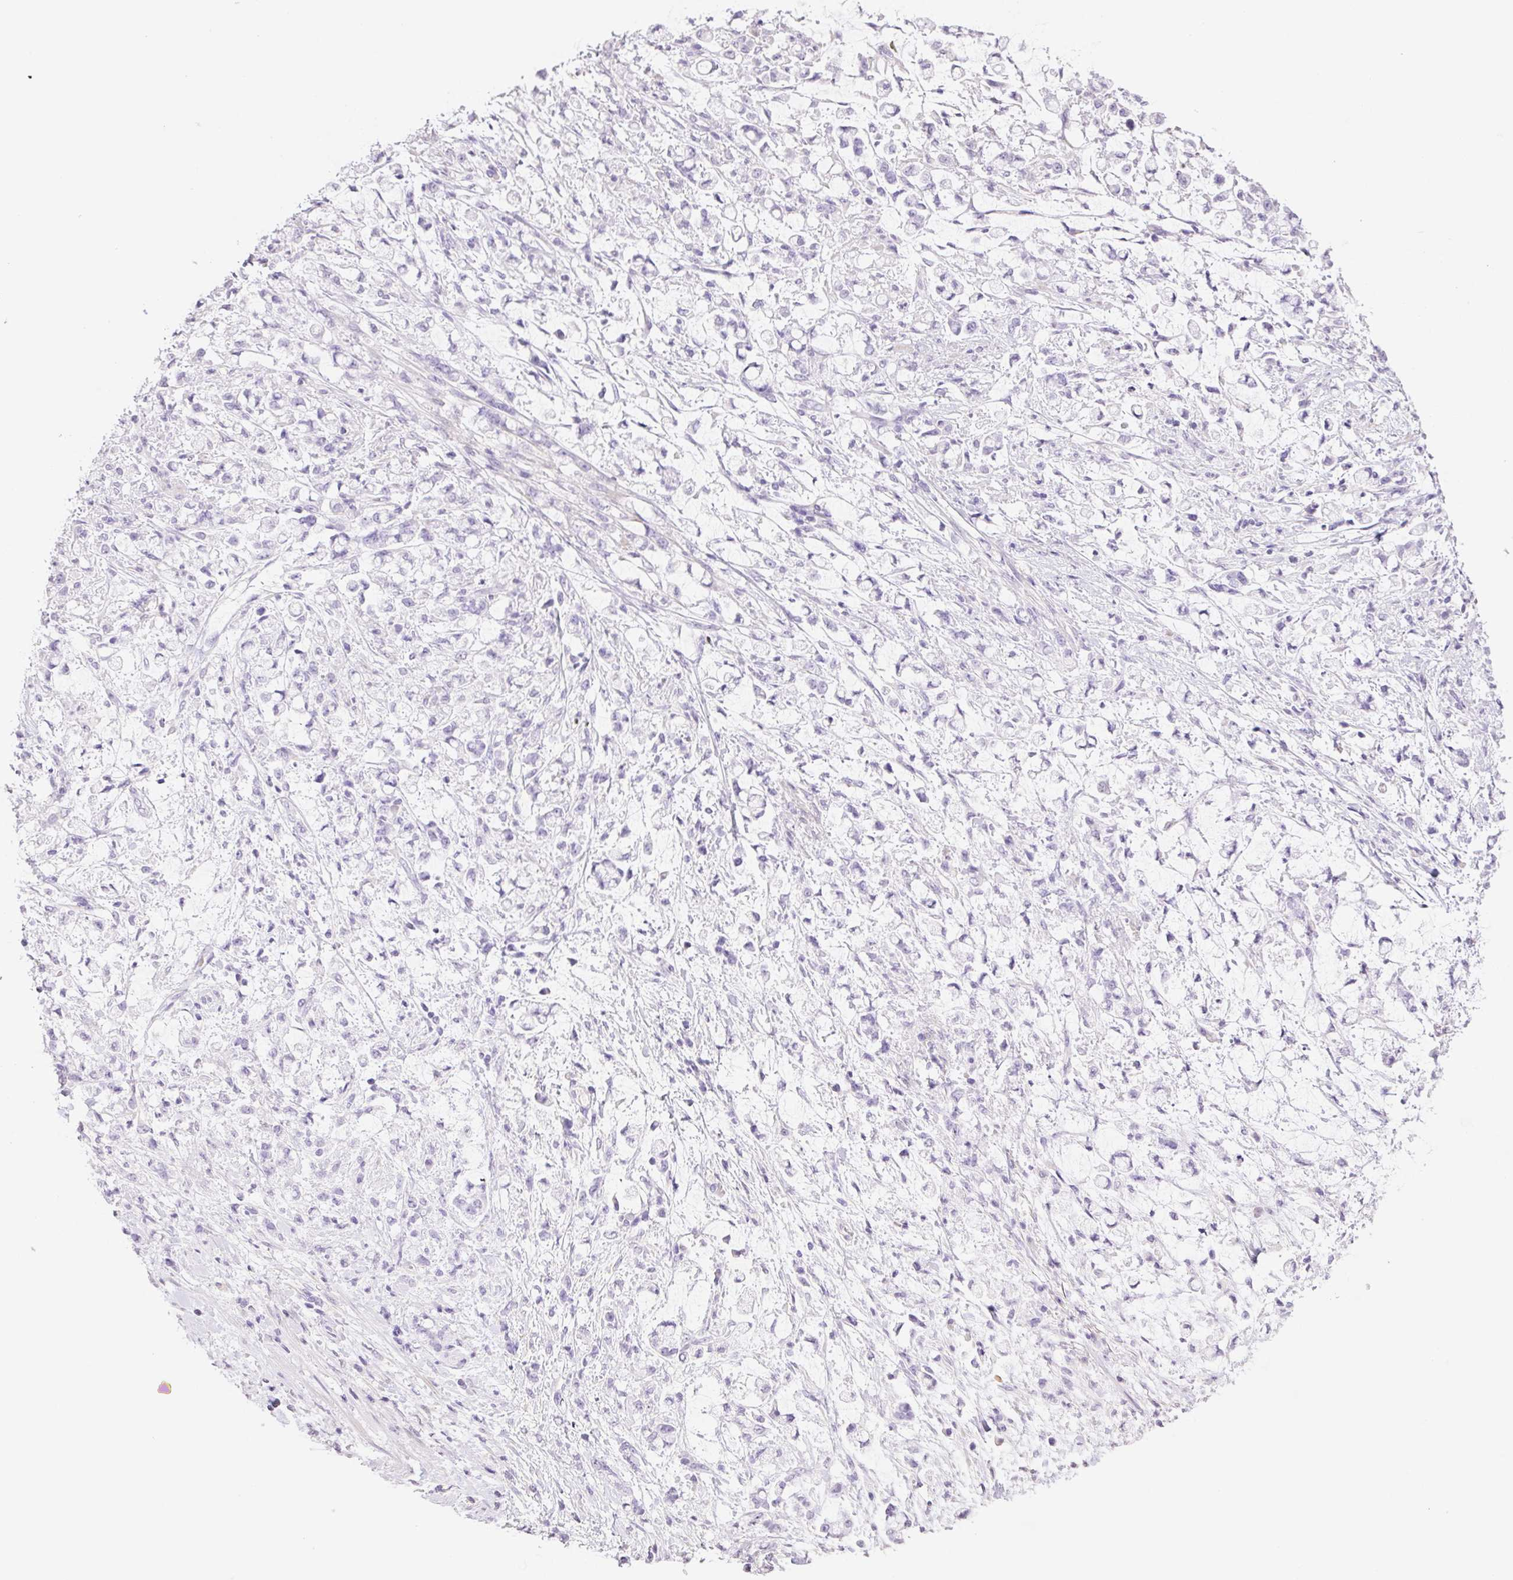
{"staining": {"intensity": "negative", "quantity": "none", "location": "none"}, "tissue": "stomach cancer", "cell_type": "Tumor cells", "image_type": "cancer", "snomed": [{"axis": "morphology", "description": "Adenocarcinoma, NOS"}, {"axis": "topography", "description": "Stomach"}], "caption": "An immunohistochemistry micrograph of stomach cancer (adenocarcinoma) is shown. There is no staining in tumor cells of stomach cancer (adenocarcinoma).", "gene": "HCRTR2", "patient": {"sex": "female", "age": 60}}